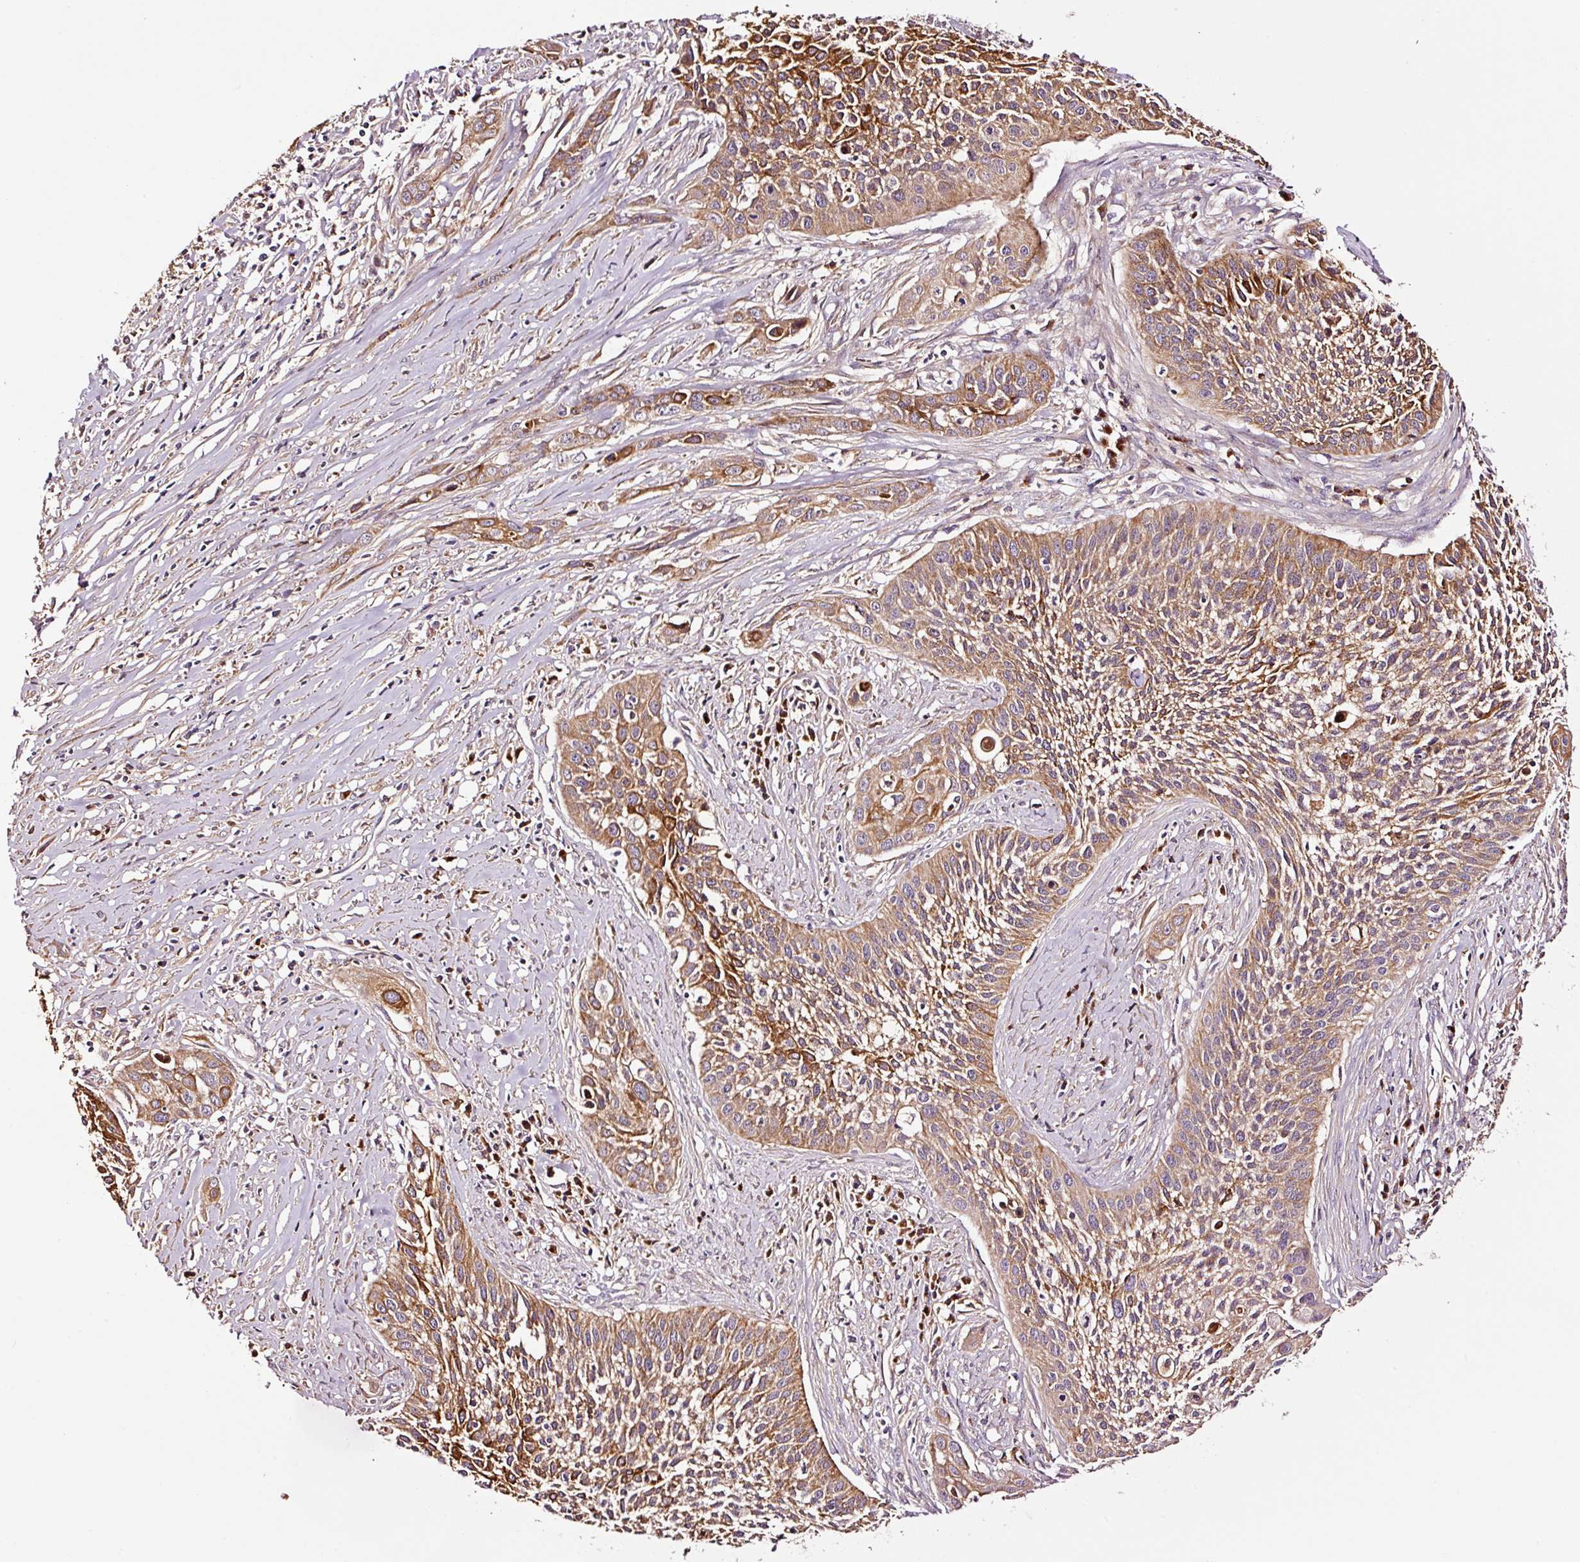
{"staining": {"intensity": "moderate", "quantity": ">75%", "location": "cytoplasmic/membranous"}, "tissue": "cervical cancer", "cell_type": "Tumor cells", "image_type": "cancer", "snomed": [{"axis": "morphology", "description": "Squamous cell carcinoma, NOS"}, {"axis": "topography", "description": "Cervix"}], "caption": "This image reveals cervical squamous cell carcinoma stained with IHC to label a protein in brown. The cytoplasmic/membranous of tumor cells show moderate positivity for the protein. Nuclei are counter-stained blue.", "gene": "PGLYRP2", "patient": {"sex": "female", "age": 34}}